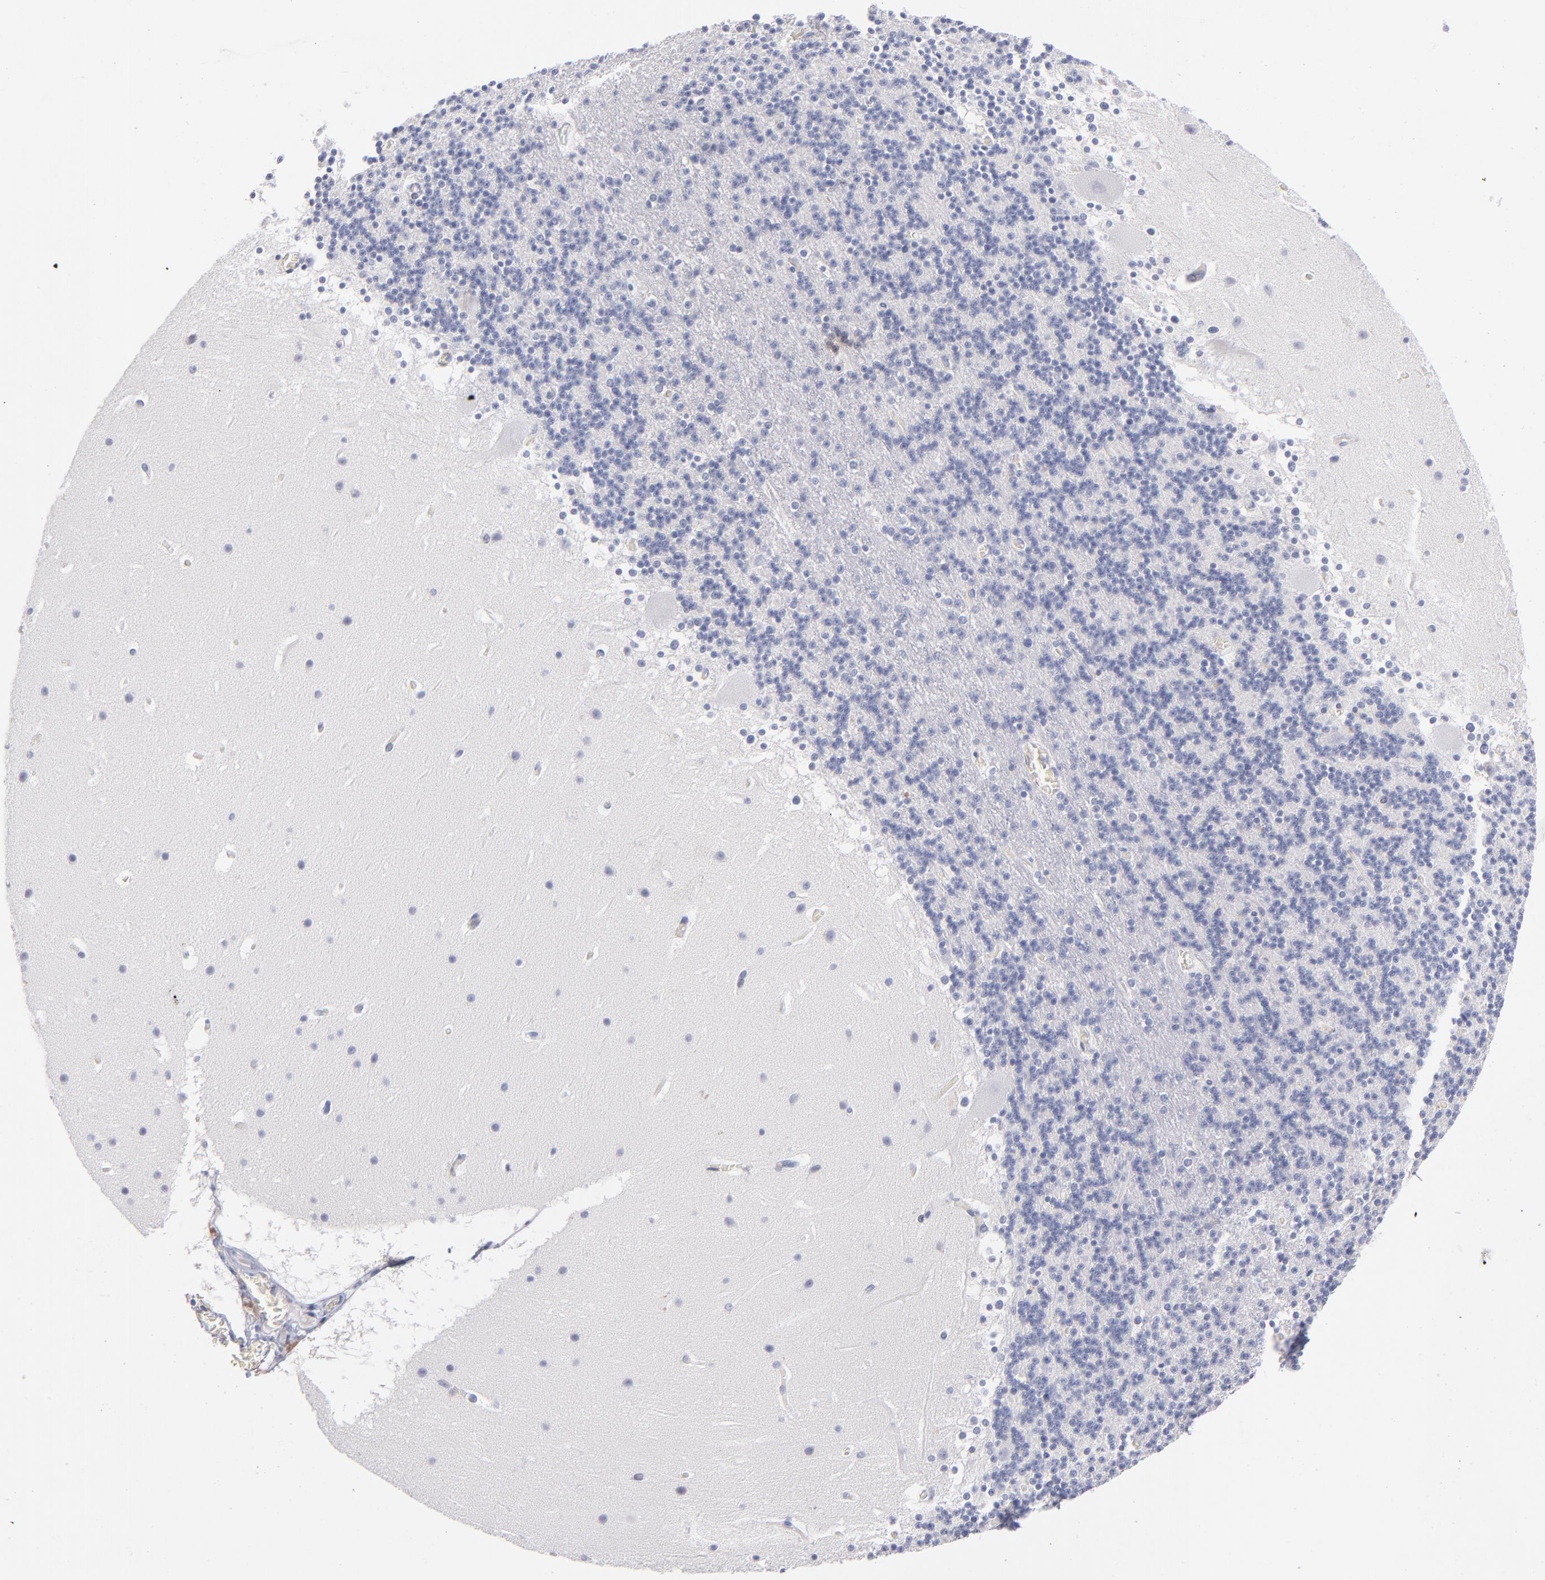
{"staining": {"intensity": "moderate", "quantity": "<25%", "location": "cytoplasmic/membranous"}, "tissue": "cerebellum", "cell_type": "Cells in granular layer", "image_type": "normal", "snomed": [{"axis": "morphology", "description": "Normal tissue, NOS"}, {"axis": "topography", "description": "Cerebellum"}], "caption": "About <25% of cells in granular layer in unremarkable cerebellum exhibit moderate cytoplasmic/membranous protein staining as visualized by brown immunohistochemical staining.", "gene": "MTHFD2", "patient": {"sex": "male", "age": 45}}